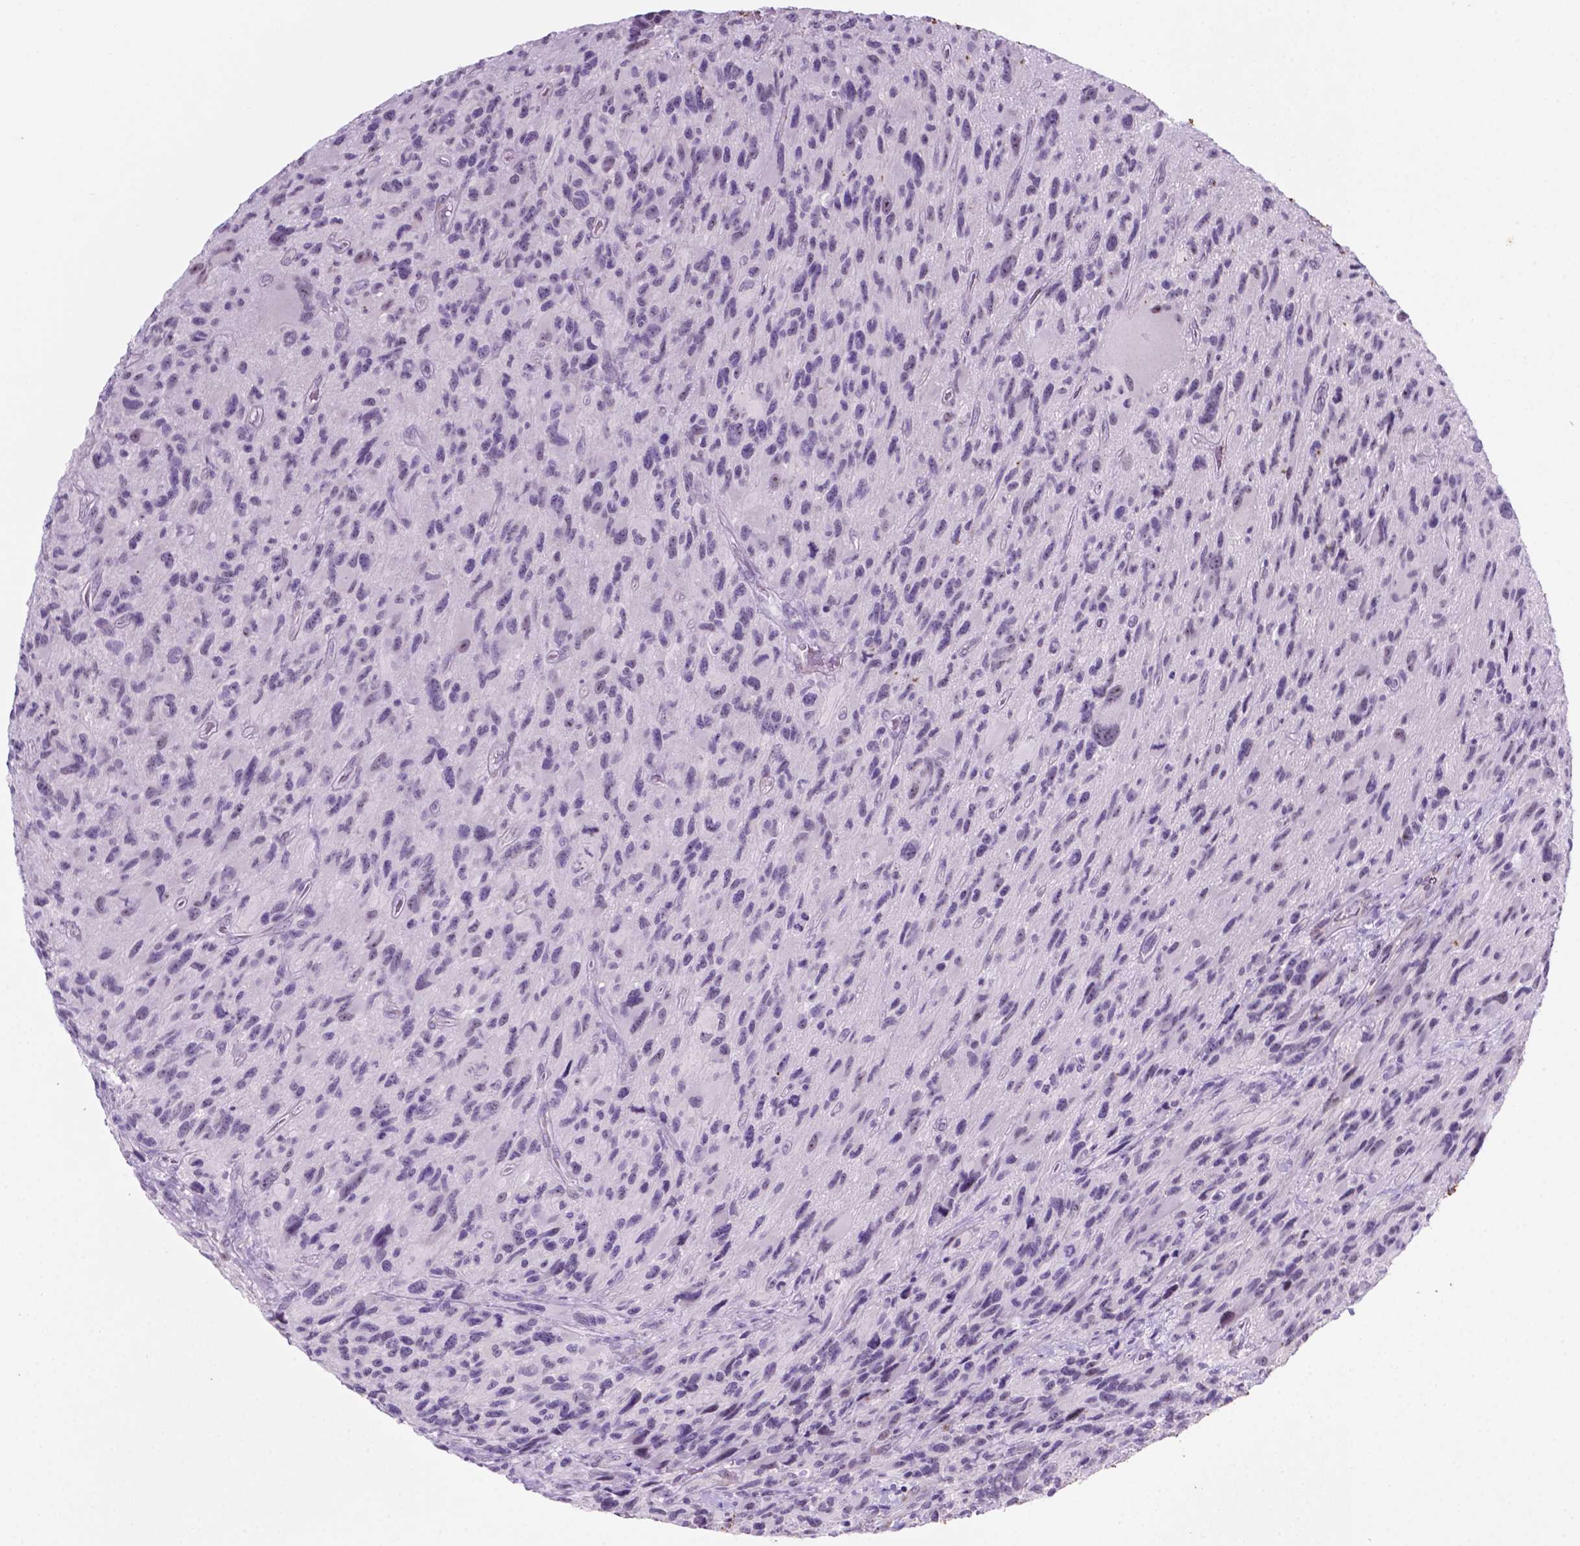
{"staining": {"intensity": "negative", "quantity": "none", "location": "none"}, "tissue": "glioma", "cell_type": "Tumor cells", "image_type": "cancer", "snomed": [{"axis": "morphology", "description": "Glioma, malignant, NOS"}, {"axis": "morphology", "description": "Glioma, malignant, High grade"}, {"axis": "topography", "description": "Brain"}], "caption": "Tumor cells are negative for protein expression in human high-grade glioma (malignant).", "gene": "C18orf21", "patient": {"sex": "female", "age": 71}}